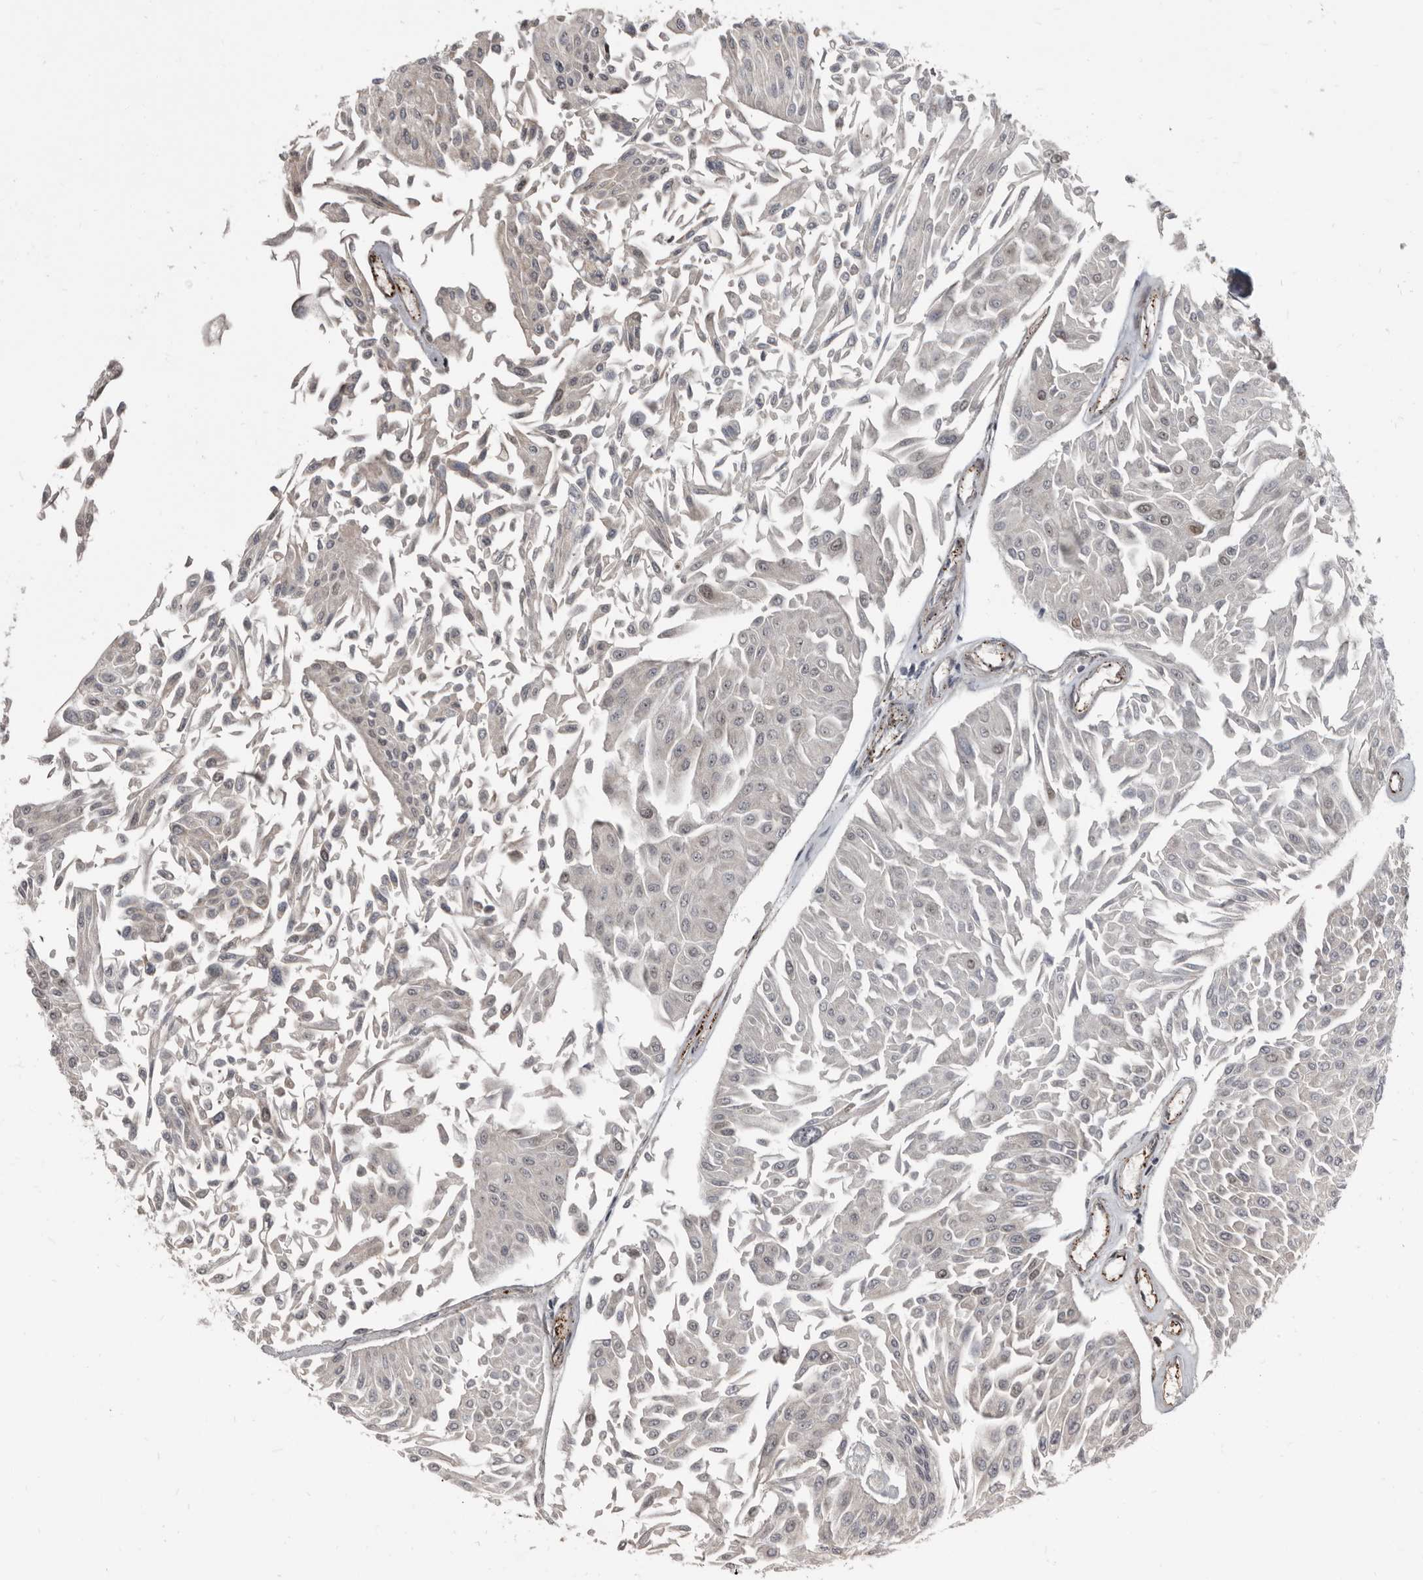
{"staining": {"intensity": "negative", "quantity": "none", "location": "none"}, "tissue": "urothelial cancer", "cell_type": "Tumor cells", "image_type": "cancer", "snomed": [{"axis": "morphology", "description": "Urothelial carcinoma, Low grade"}, {"axis": "topography", "description": "Urinary bladder"}], "caption": "Immunohistochemistry (IHC) of urothelial cancer displays no staining in tumor cells. (DAB (3,3'-diaminobenzidine) IHC, high magnification).", "gene": "CHD1L", "patient": {"sex": "male", "age": 67}}